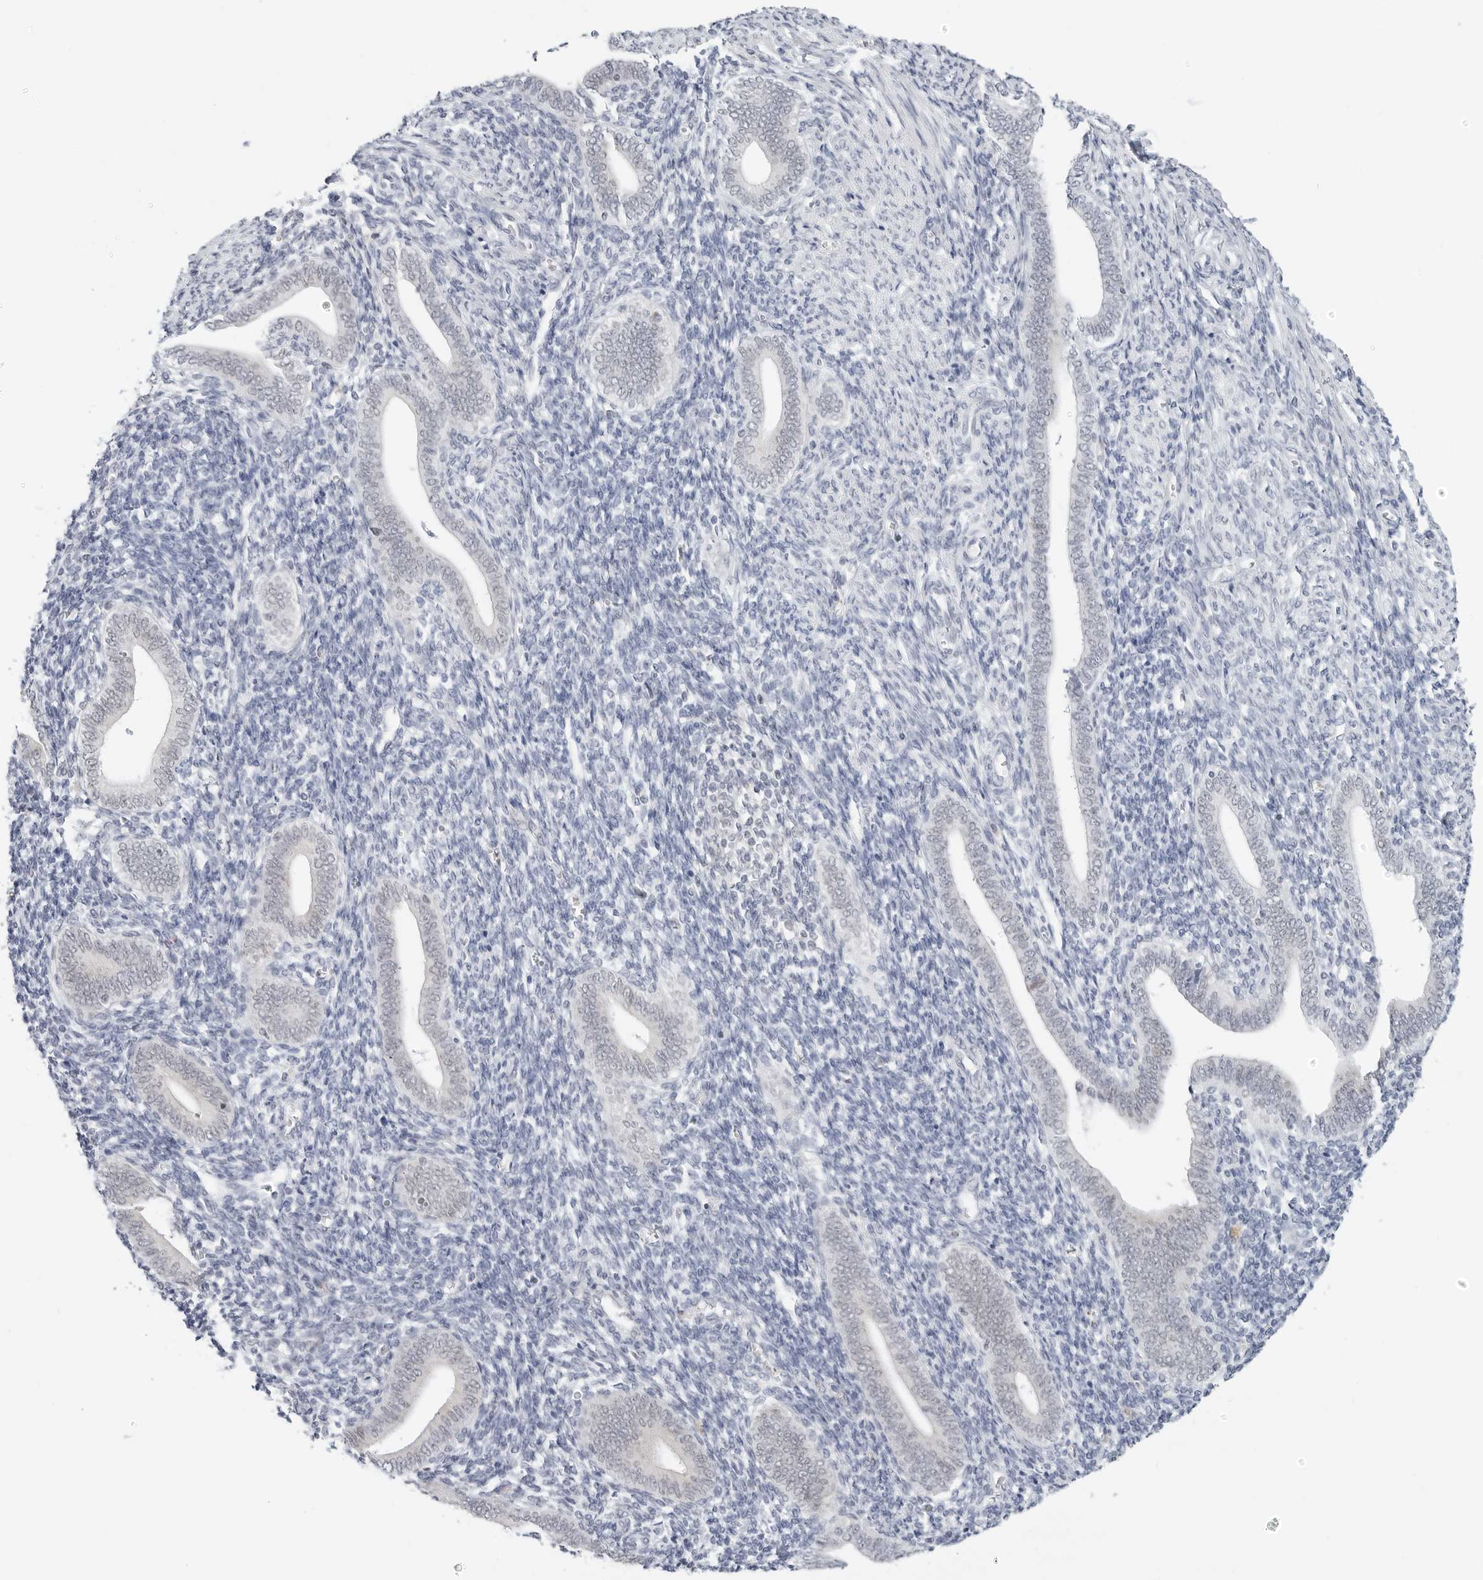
{"staining": {"intensity": "weak", "quantity": "<25%", "location": "cytoplasmic/membranous"}, "tissue": "endometrium", "cell_type": "Cells in endometrial stroma", "image_type": "normal", "snomed": [{"axis": "morphology", "description": "Normal tissue, NOS"}, {"axis": "topography", "description": "Uterus"}, {"axis": "topography", "description": "Endometrium"}], "caption": "Cells in endometrial stroma show no significant protein positivity in unremarkable endometrium.", "gene": "TSEN2", "patient": {"sex": "female", "age": 33}}